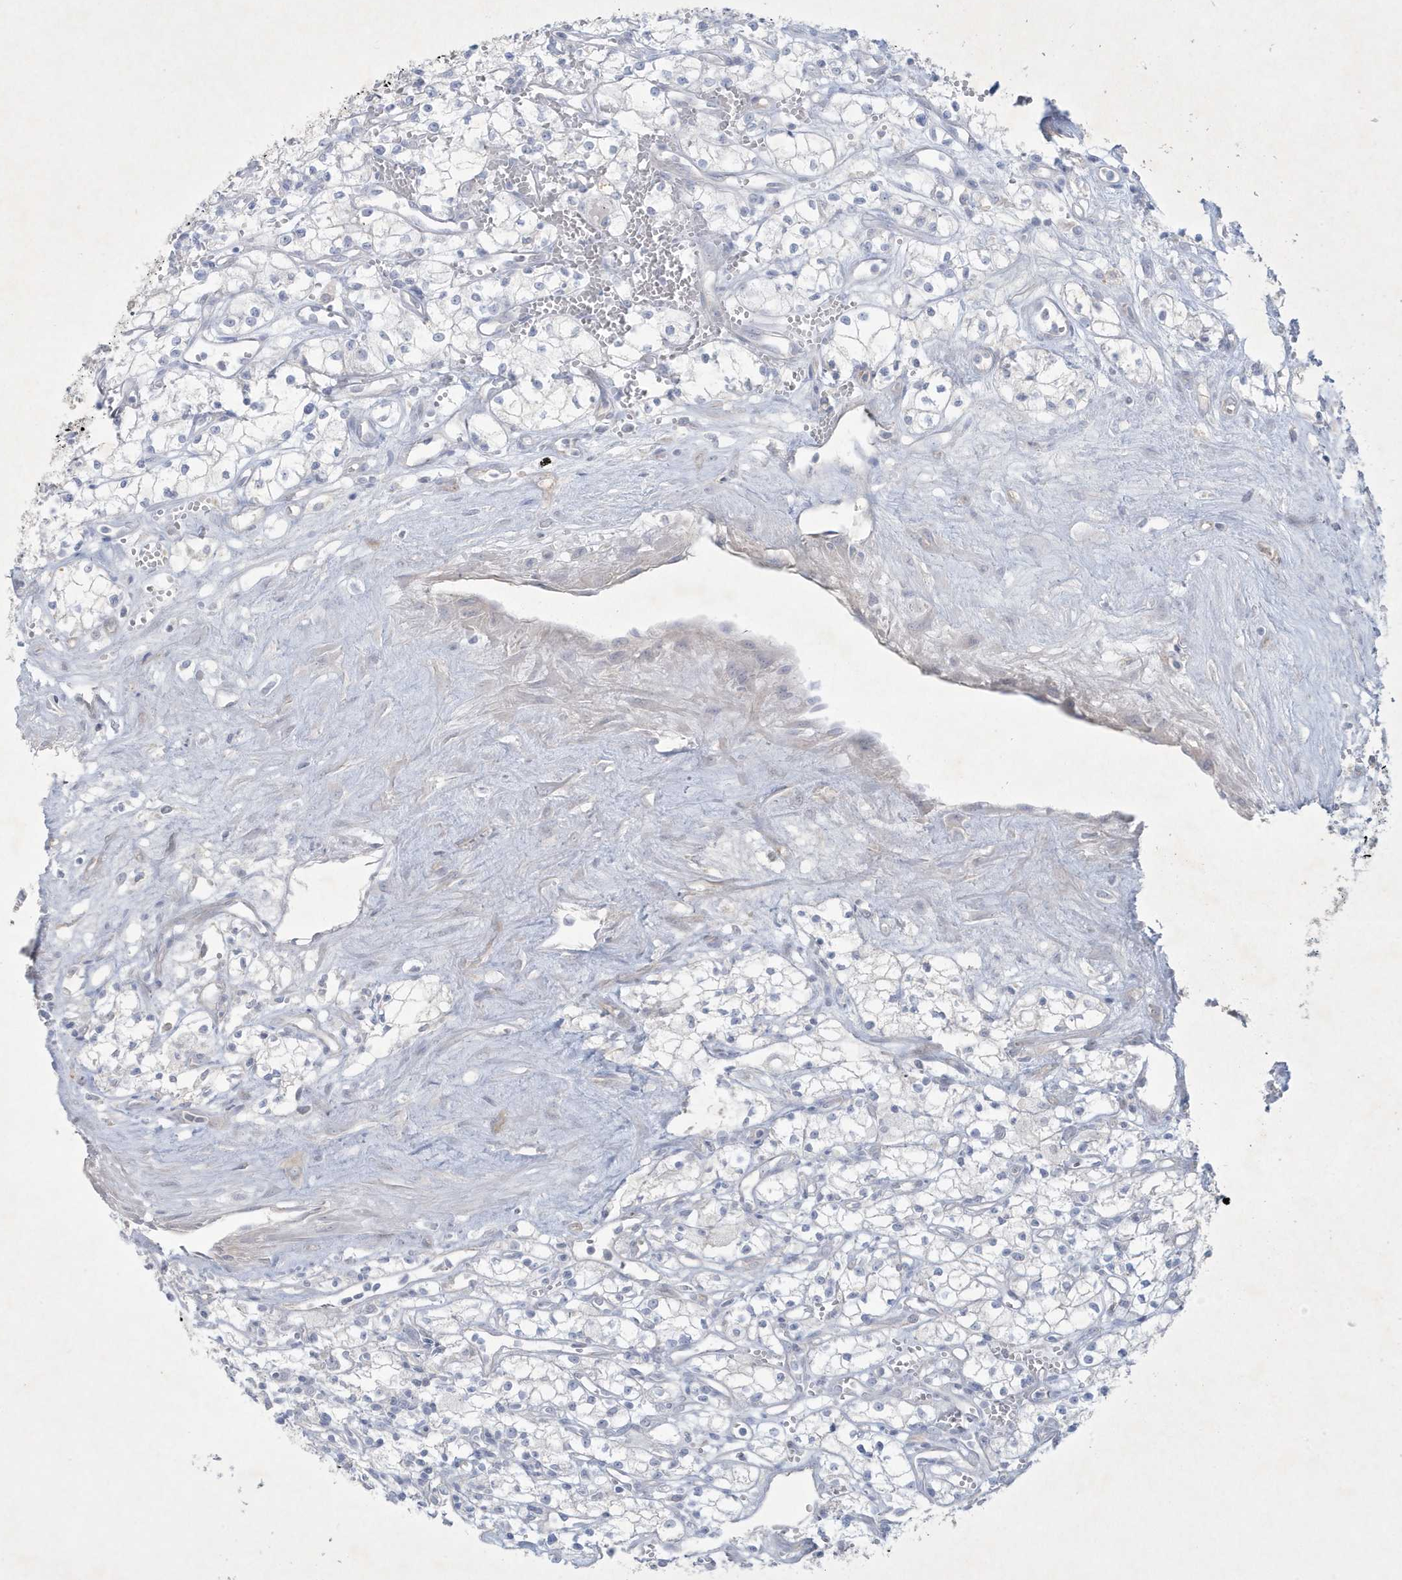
{"staining": {"intensity": "negative", "quantity": "none", "location": "none"}, "tissue": "renal cancer", "cell_type": "Tumor cells", "image_type": "cancer", "snomed": [{"axis": "morphology", "description": "Adenocarcinoma, NOS"}, {"axis": "topography", "description": "Kidney"}], "caption": "DAB immunohistochemical staining of renal adenocarcinoma displays no significant expression in tumor cells.", "gene": "CCDC24", "patient": {"sex": "male", "age": 59}}